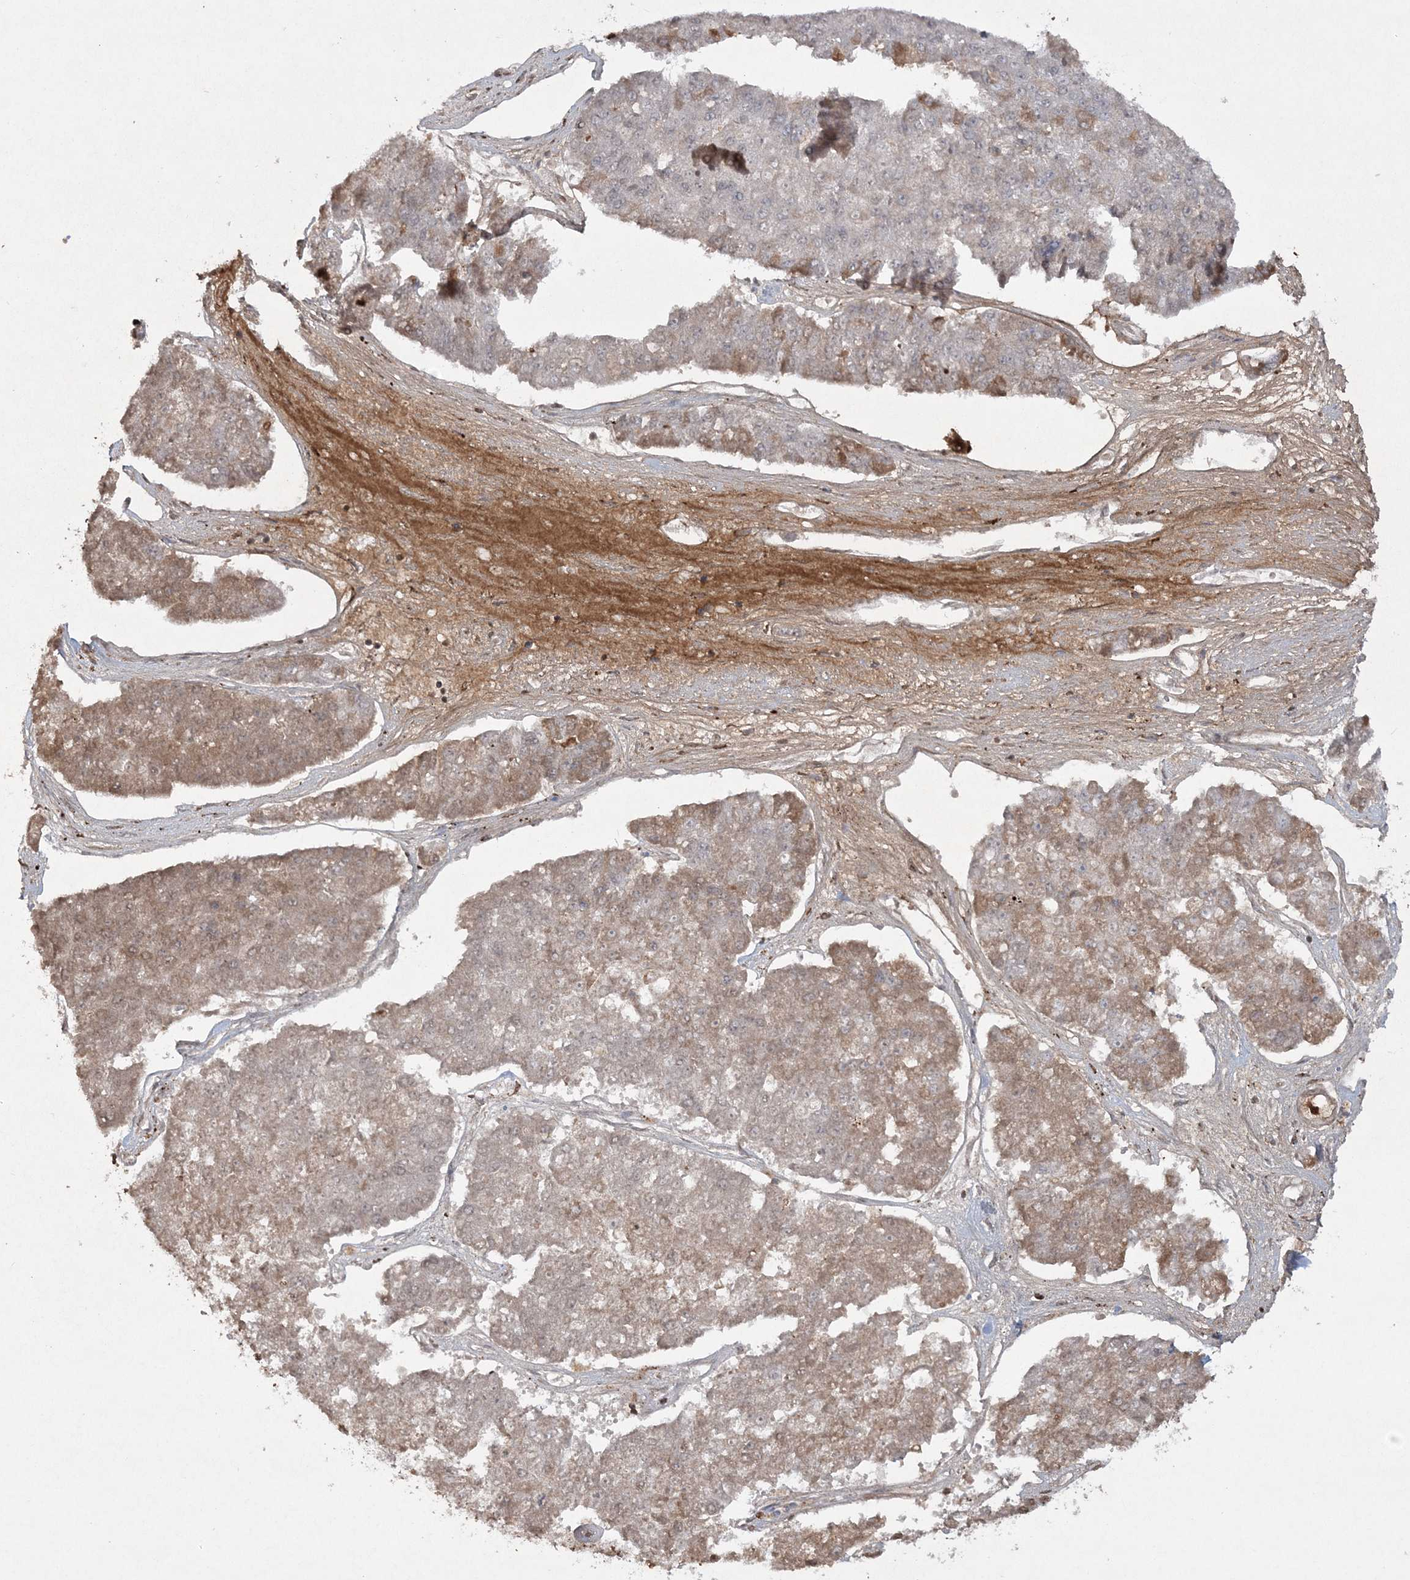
{"staining": {"intensity": "moderate", "quantity": "<25%", "location": "cytoplasmic/membranous"}, "tissue": "pancreatic cancer", "cell_type": "Tumor cells", "image_type": "cancer", "snomed": [{"axis": "morphology", "description": "Adenocarcinoma, NOS"}, {"axis": "topography", "description": "Pancreas"}], "caption": "High-magnification brightfield microscopy of pancreatic cancer stained with DAB (3,3'-diaminobenzidine) (brown) and counterstained with hematoxylin (blue). tumor cells exhibit moderate cytoplasmic/membranous expression is appreciated in approximately<25% of cells.", "gene": "TTC7A", "patient": {"sex": "male", "age": 50}}